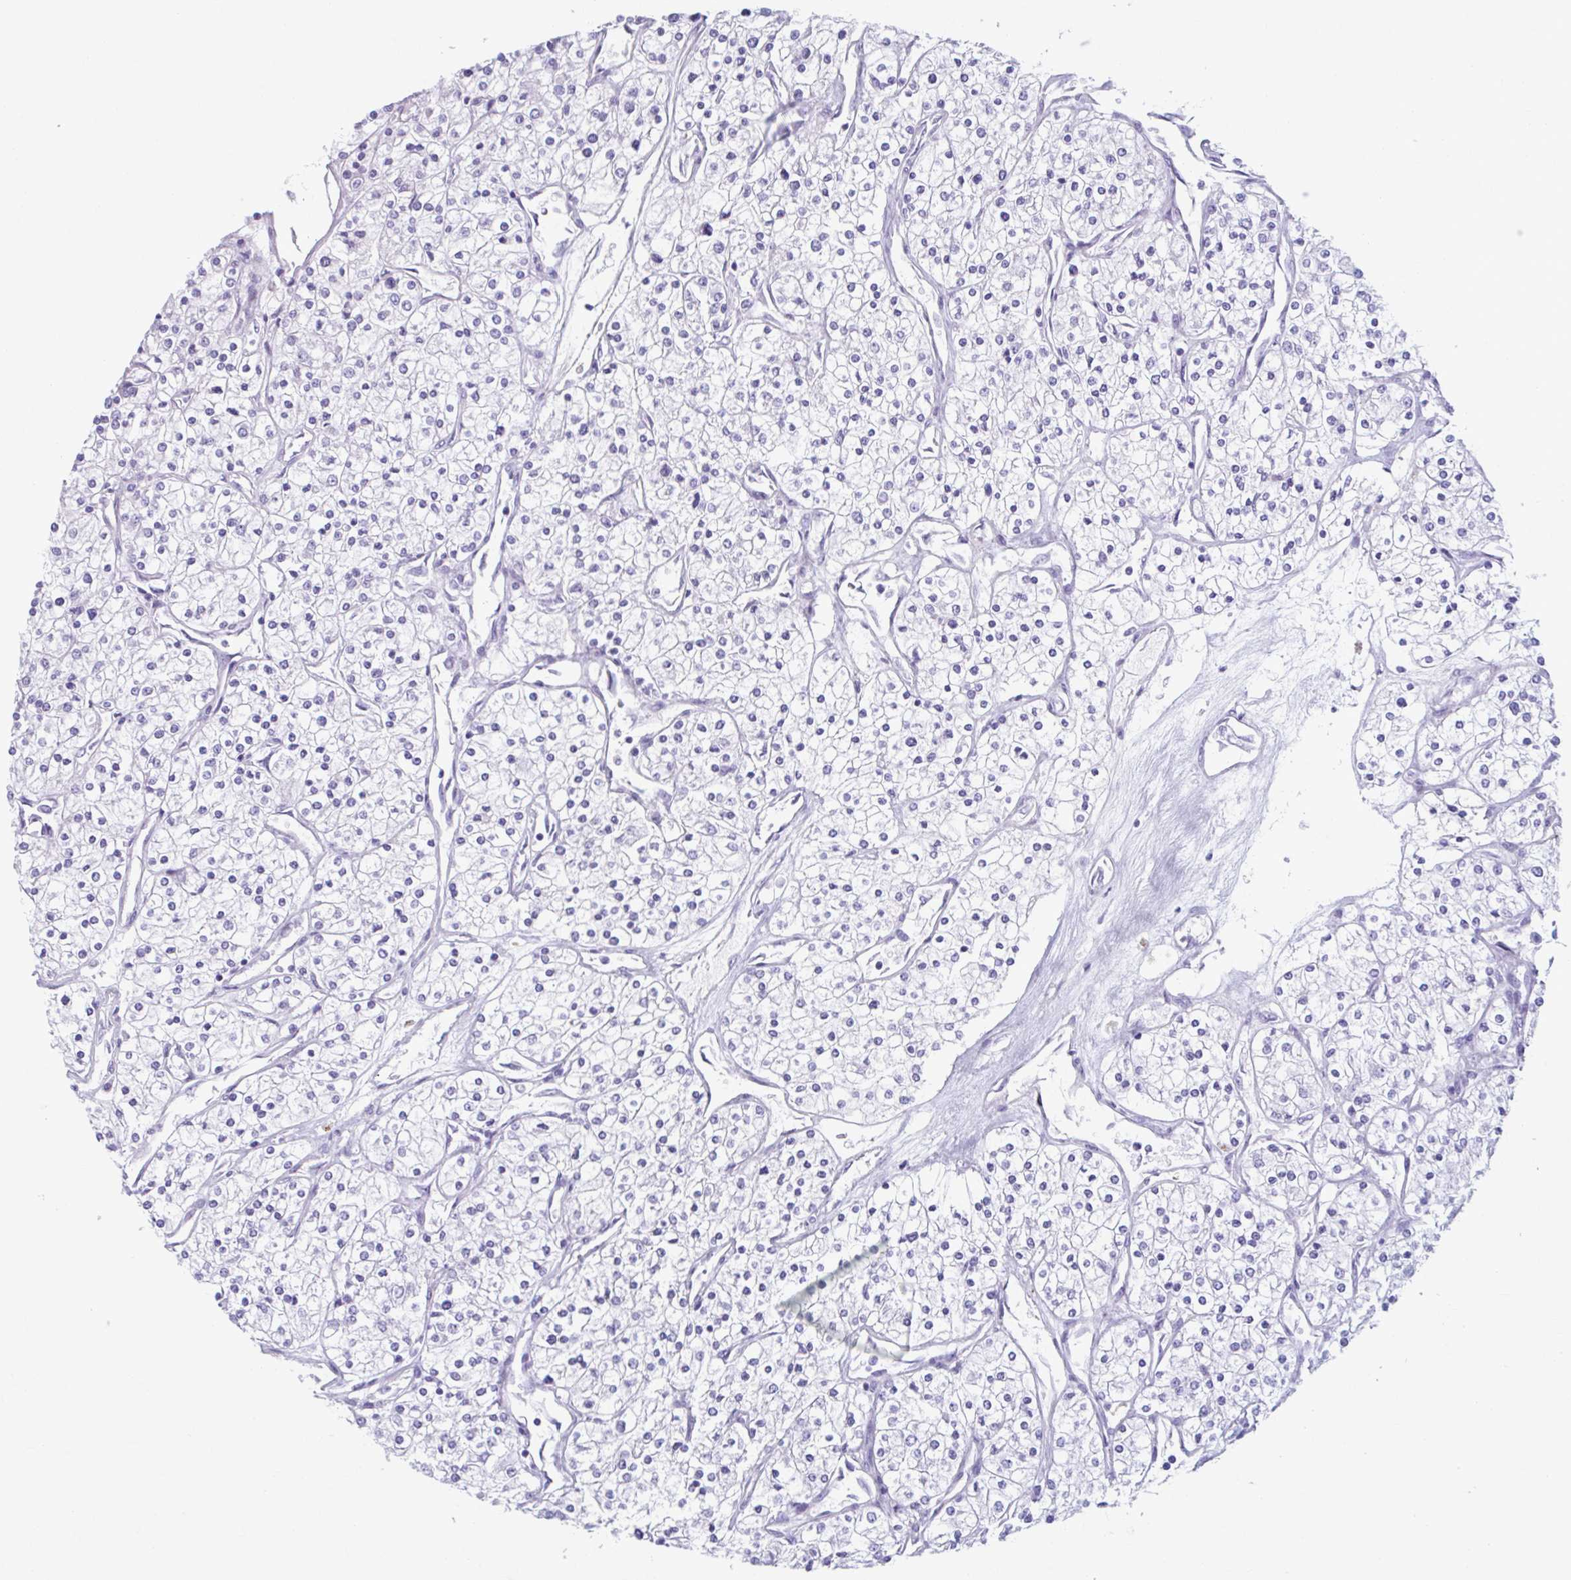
{"staining": {"intensity": "negative", "quantity": "none", "location": "none"}, "tissue": "renal cancer", "cell_type": "Tumor cells", "image_type": "cancer", "snomed": [{"axis": "morphology", "description": "Adenocarcinoma, NOS"}, {"axis": "topography", "description": "Kidney"}], "caption": "This is a histopathology image of IHC staining of renal adenocarcinoma, which shows no positivity in tumor cells.", "gene": "C12orf71", "patient": {"sex": "male", "age": 80}}